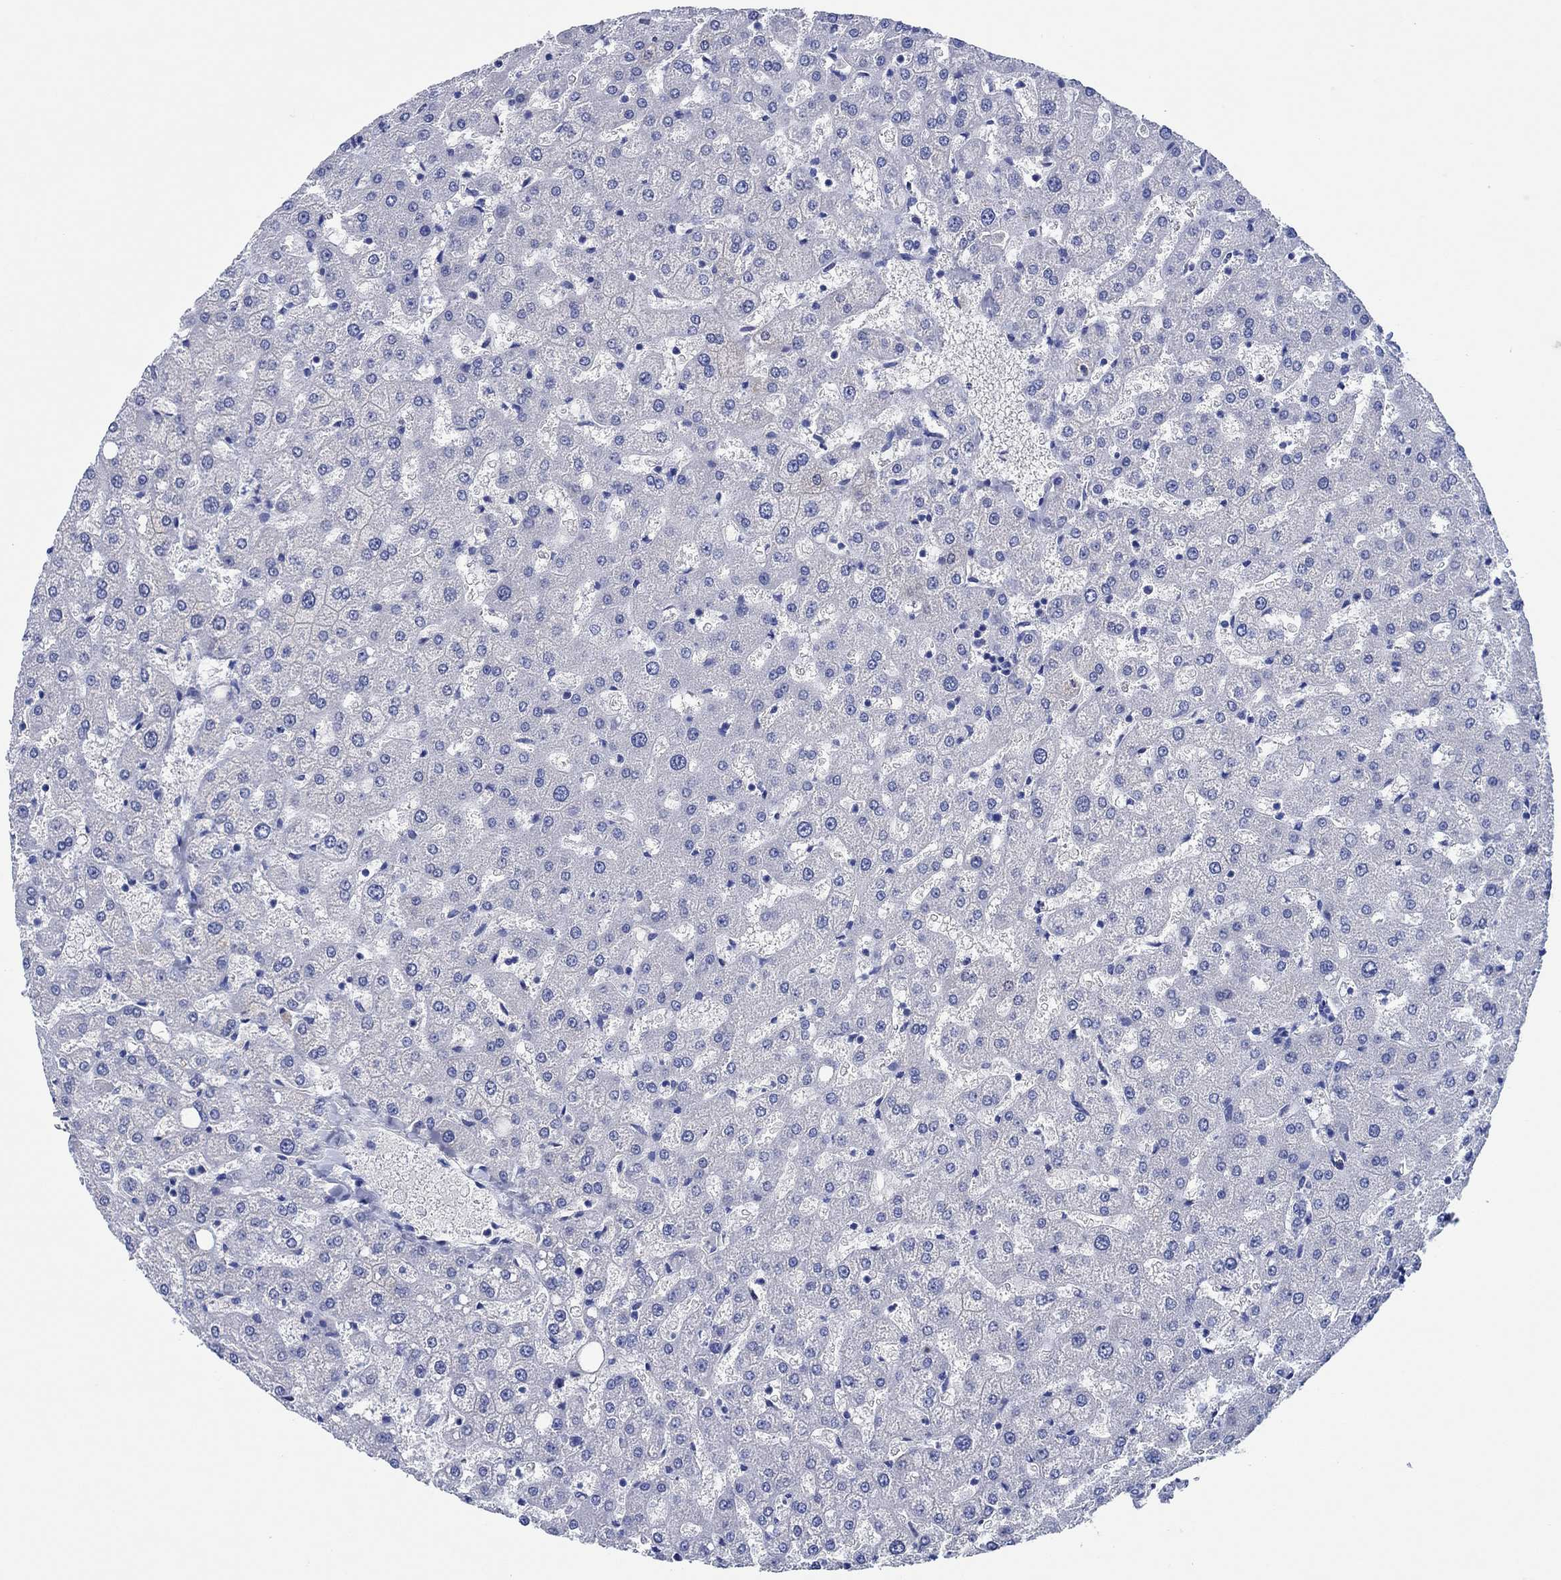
{"staining": {"intensity": "negative", "quantity": "none", "location": "none"}, "tissue": "liver", "cell_type": "Cholangiocytes", "image_type": "normal", "snomed": [{"axis": "morphology", "description": "Normal tissue, NOS"}, {"axis": "topography", "description": "Liver"}], "caption": "Cholangiocytes show no significant expression in unremarkable liver.", "gene": "CPNE6", "patient": {"sex": "female", "age": 50}}